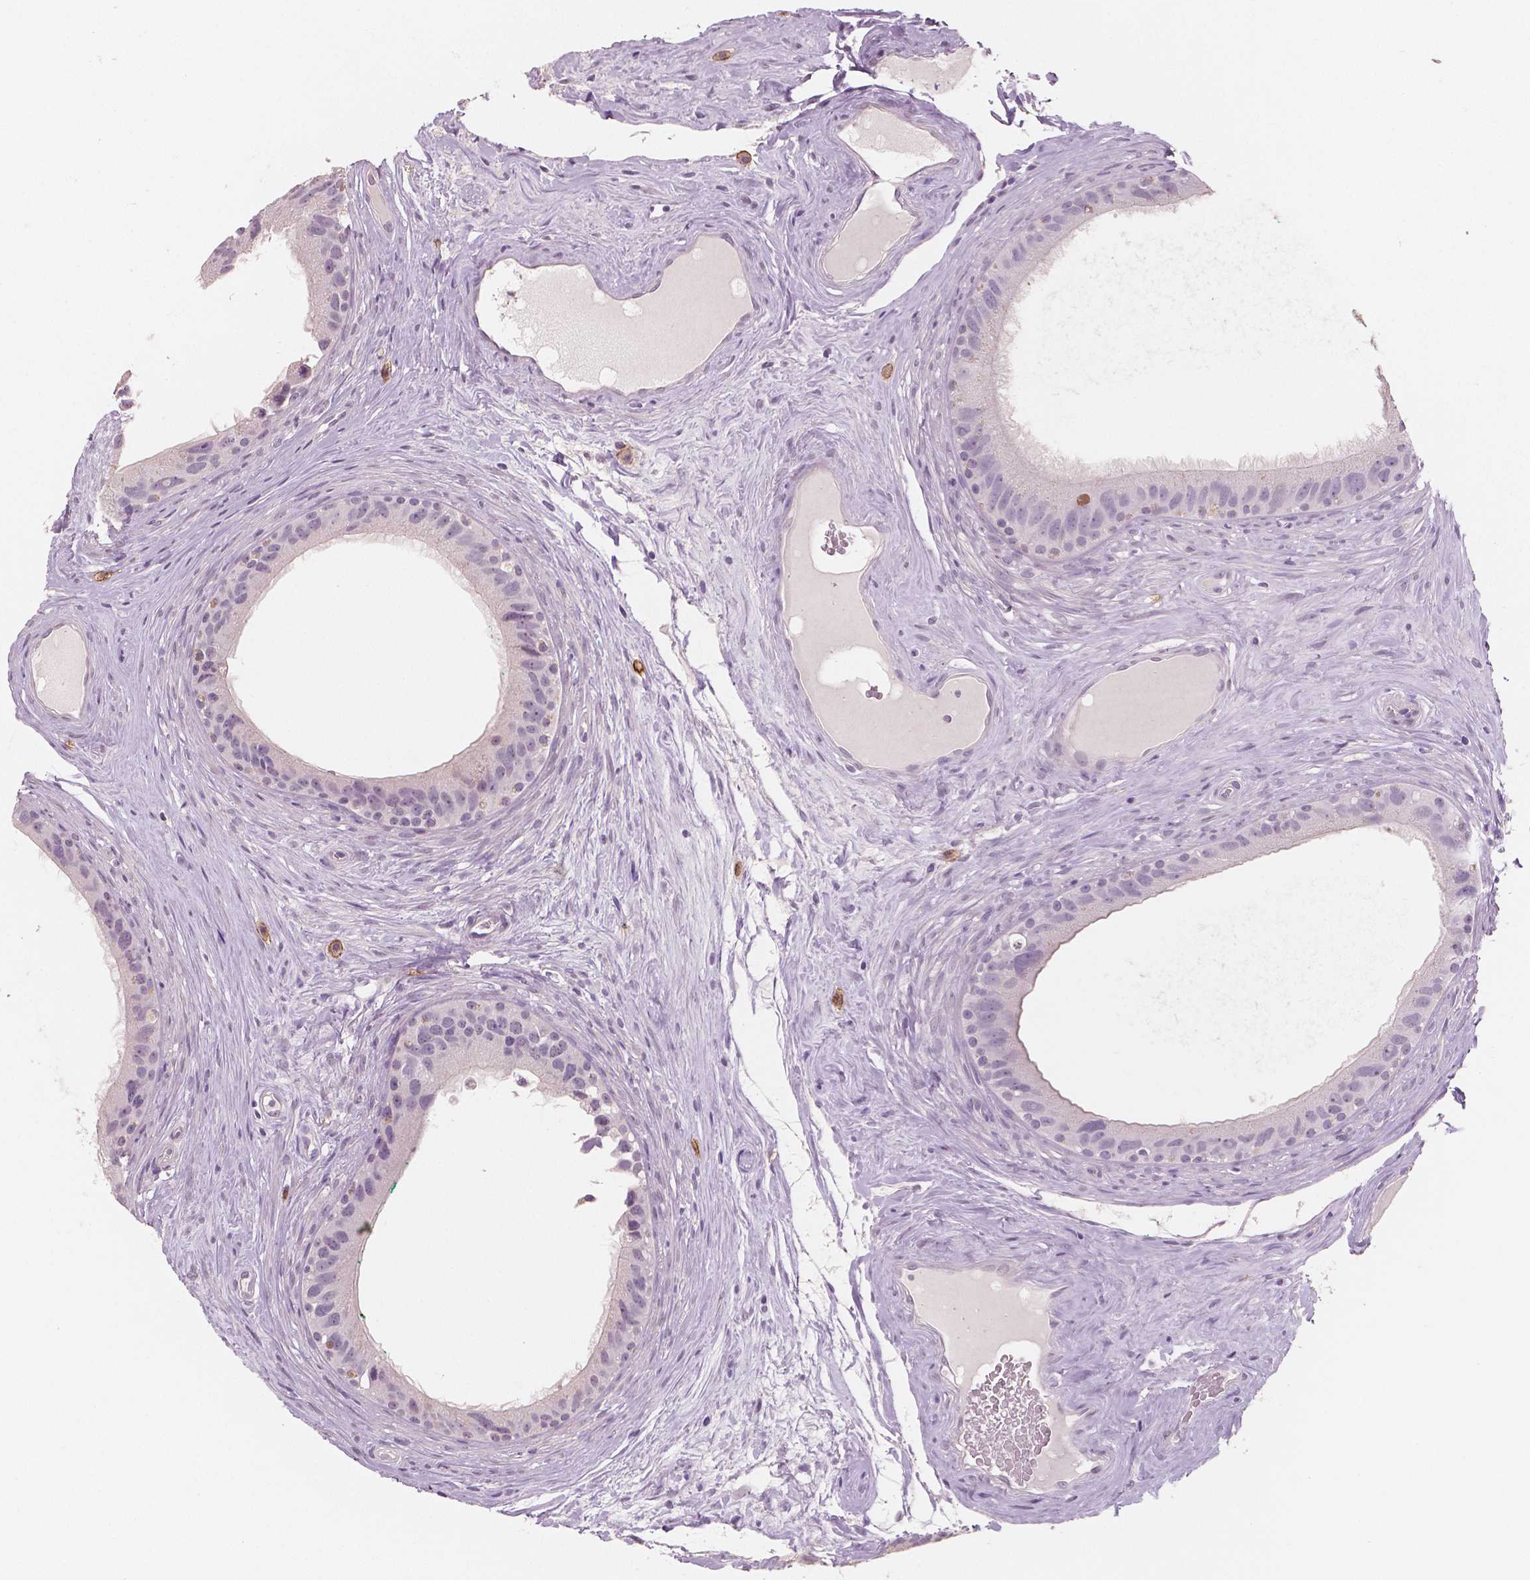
{"staining": {"intensity": "negative", "quantity": "none", "location": "none"}, "tissue": "epididymis", "cell_type": "Glandular cells", "image_type": "normal", "snomed": [{"axis": "morphology", "description": "Normal tissue, NOS"}, {"axis": "topography", "description": "Epididymis"}], "caption": "DAB immunohistochemical staining of normal human epididymis displays no significant expression in glandular cells.", "gene": "KIT", "patient": {"sex": "male", "age": 59}}